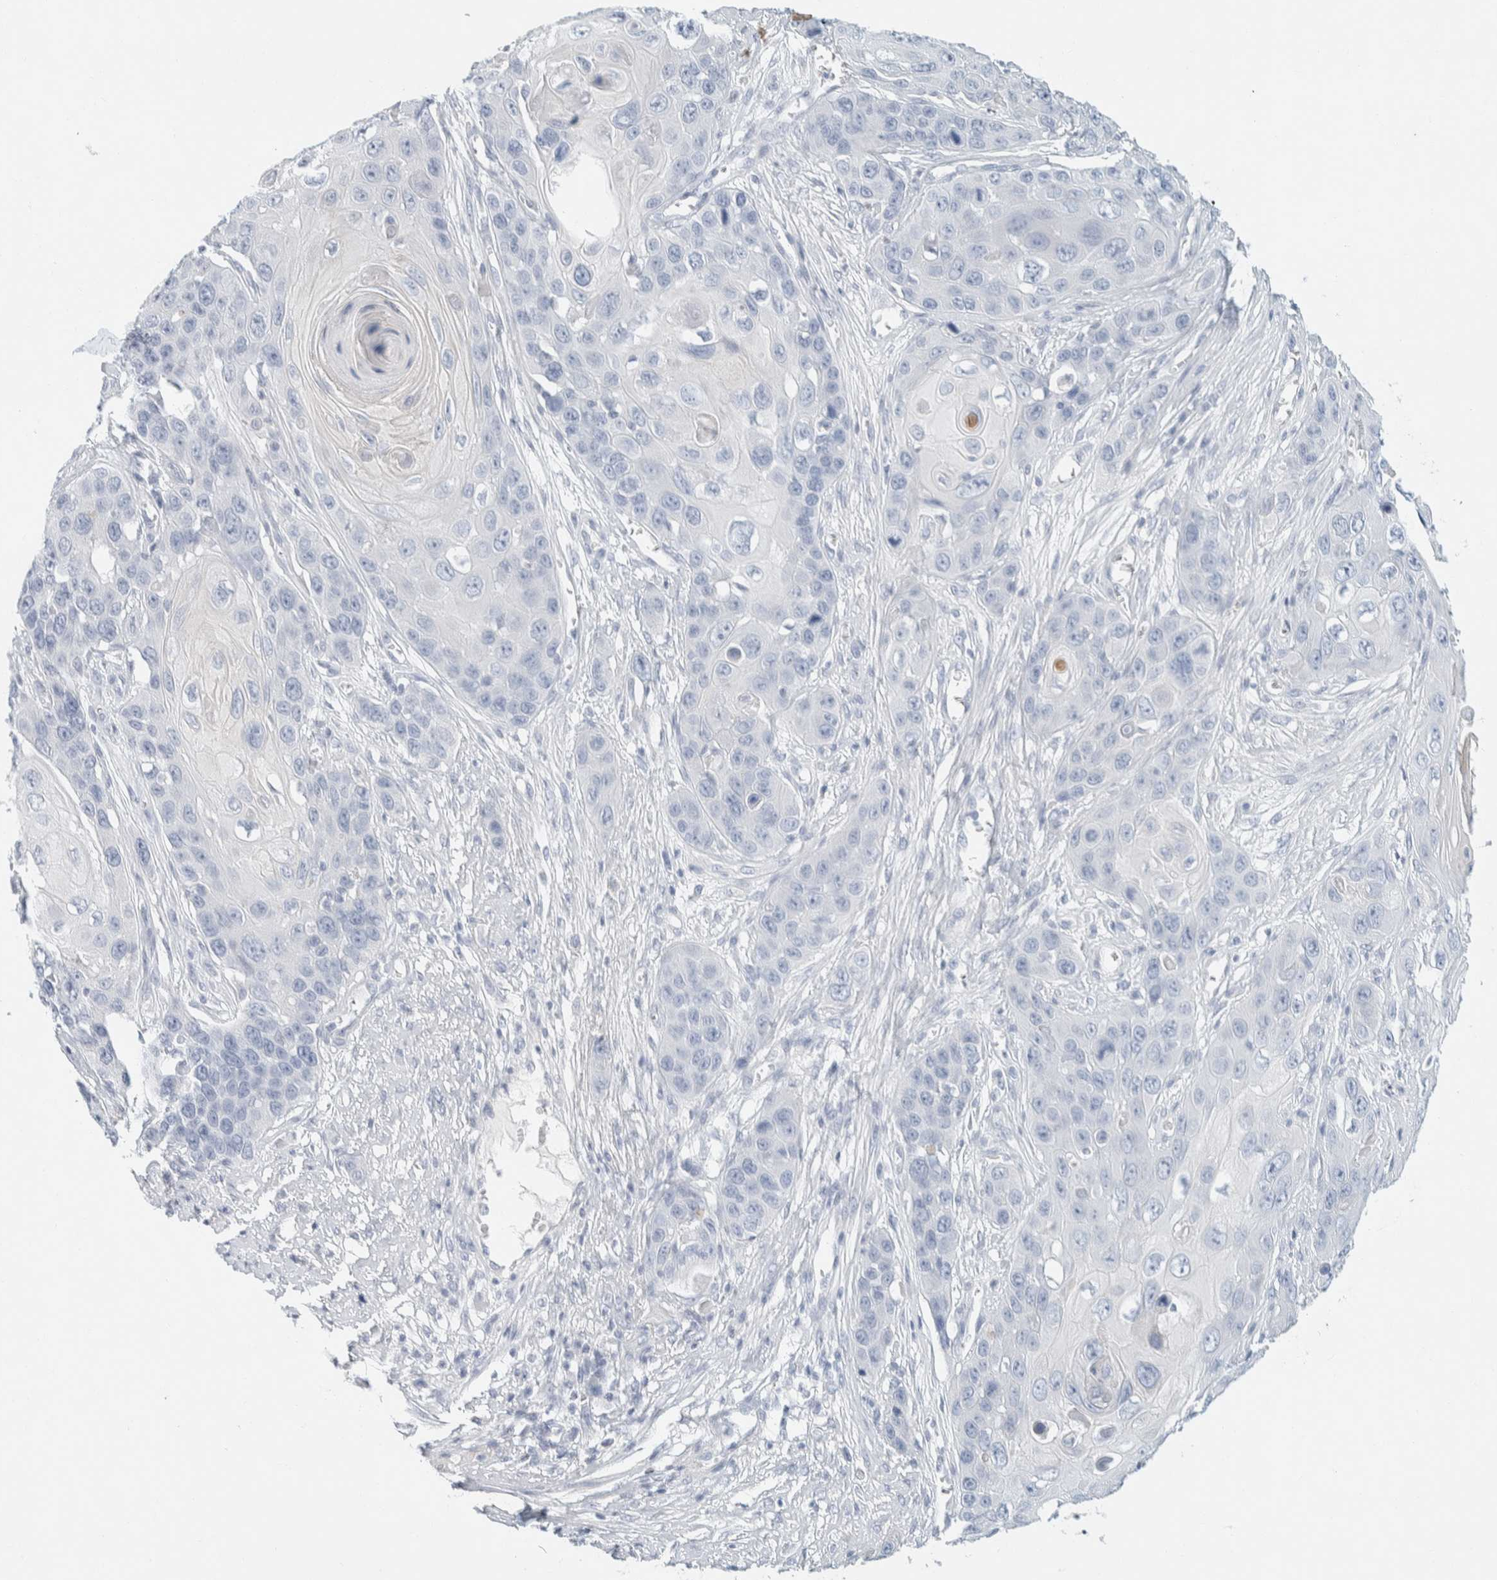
{"staining": {"intensity": "negative", "quantity": "none", "location": "none"}, "tissue": "skin cancer", "cell_type": "Tumor cells", "image_type": "cancer", "snomed": [{"axis": "morphology", "description": "Squamous cell carcinoma, NOS"}, {"axis": "topography", "description": "Skin"}], "caption": "An immunohistochemistry (IHC) histopathology image of skin cancer (squamous cell carcinoma) is shown. There is no staining in tumor cells of skin cancer (squamous cell carcinoma).", "gene": "ALOX12B", "patient": {"sex": "male", "age": 55}}